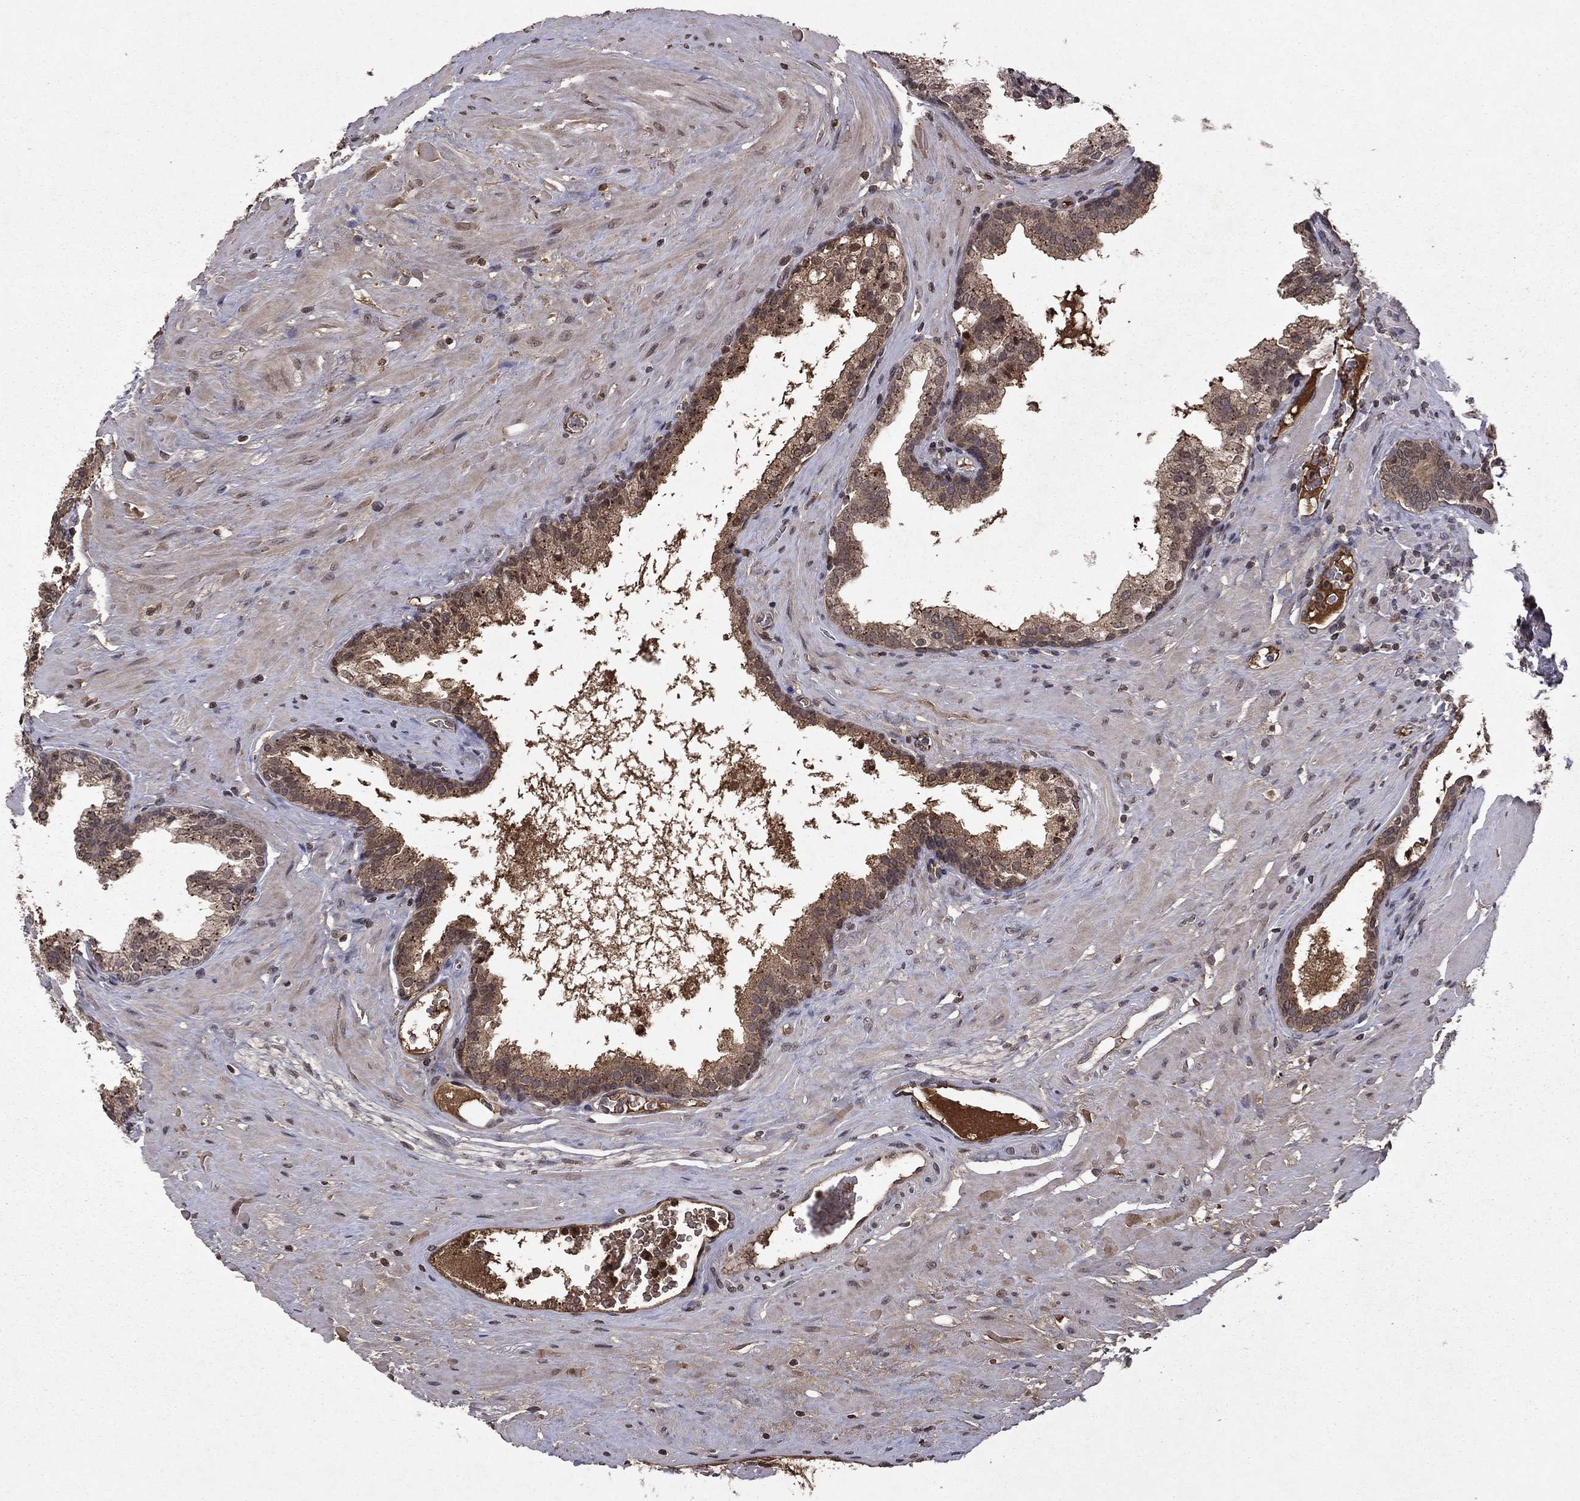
{"staining": {"intensity": "moderate", "quantity": "<25%", "location": "cytoplasmic/membranous"}, "tissue": "prostate cancer", "cell_type": "Tumor cells", "image_type": "cancer", "snomed": [{"axis": "morphology", "description": "Adenocarcinoma, NOS"}, {"axis": "topography", "description": "Prostate"}], "caption": "Prostate cancer stained with DAB immunohistochemistry (IHC) shows low levels of moderate cytoplasmic/membranous expression in about <25% of tumor cells. The staining was performed using DAB (3,3'-diaminobenzidine), with brown indicating positive protein expression. Nuclei are stained blue with hematoxylin.", "gene": "NLGN1", "patient": {"sex": "male", "age": 66}}